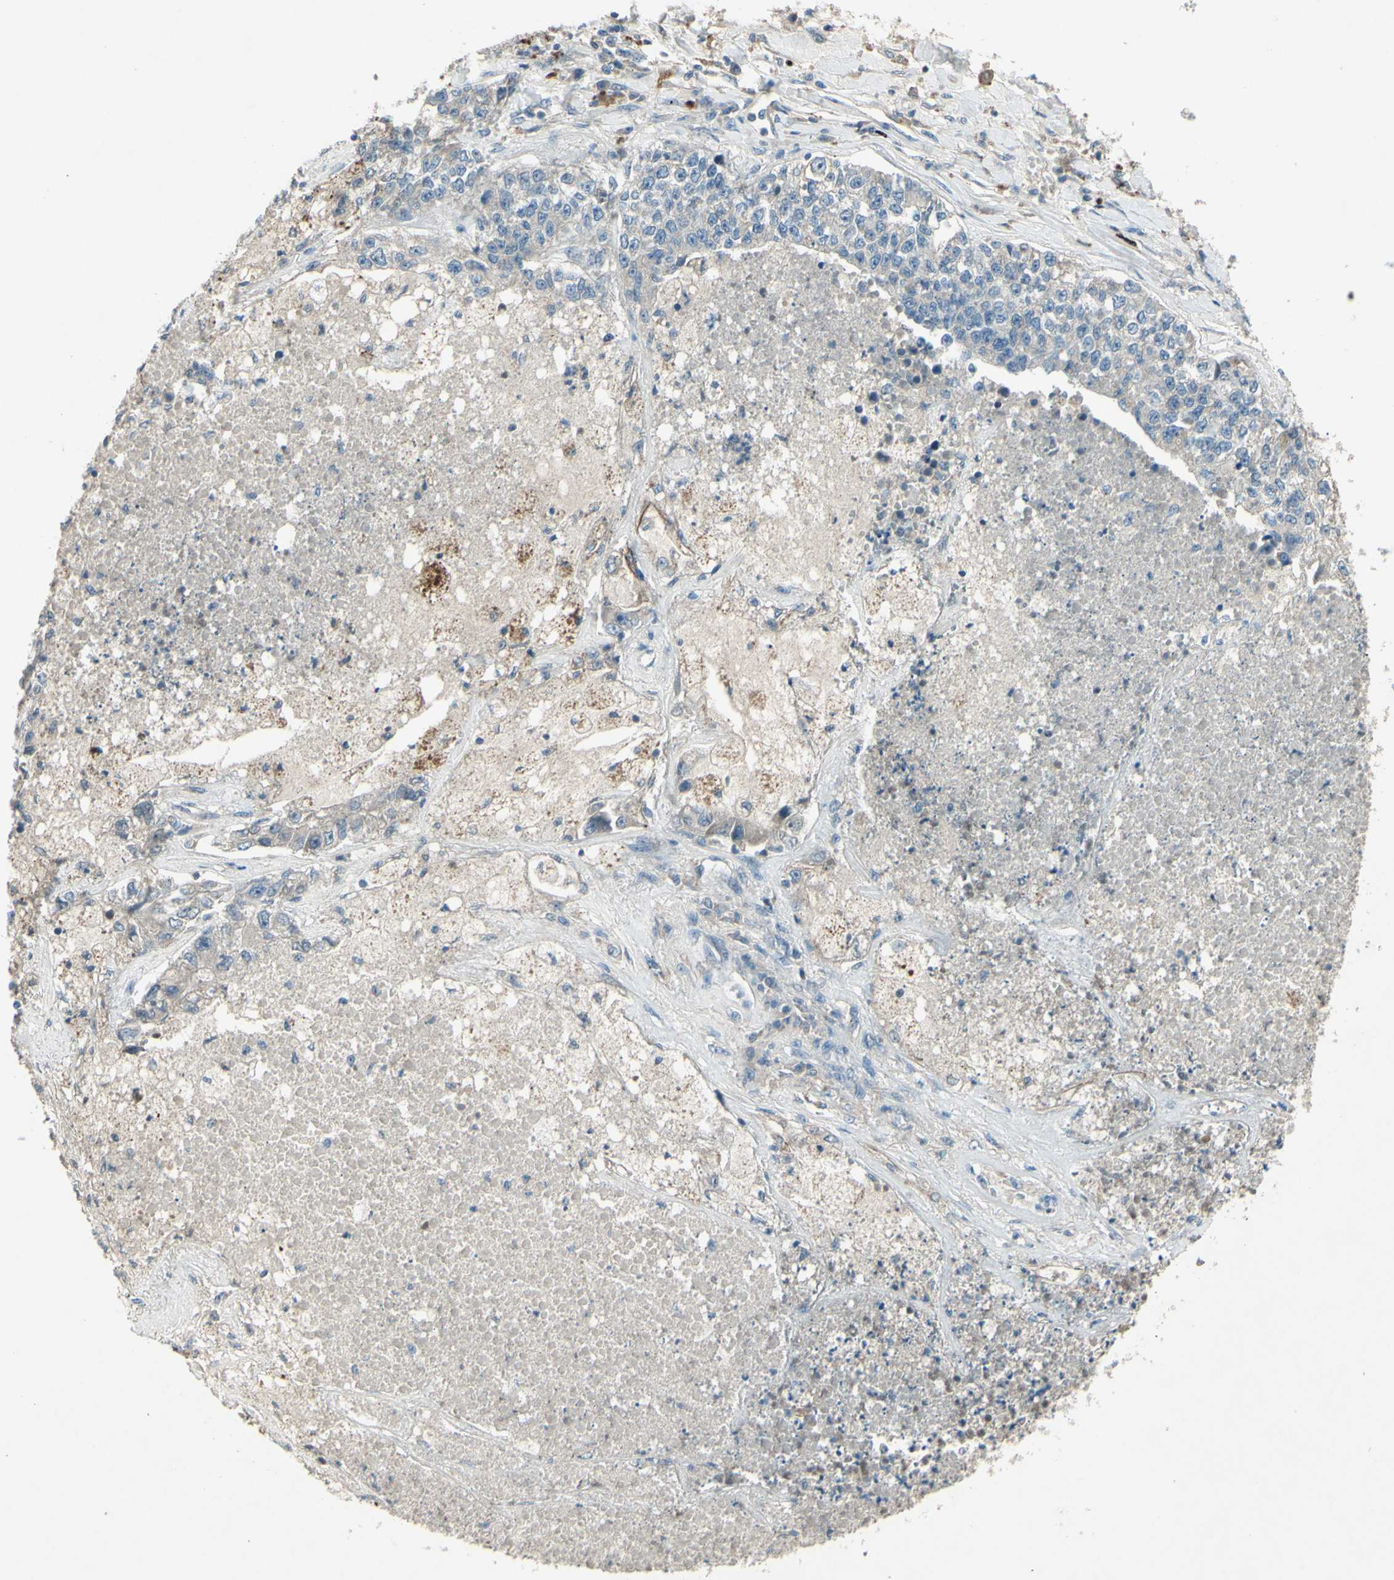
{"staining": {"intensity": "negative", "quantity": "none", "location": "none"}, "tissue": "lung cancer", "cell_type": "Tumor cells", "image_type": "cancer", "snomed": [{"axis": "morphology", "description": "Adenocarcinoma, NOS"}, {"axis": "topography", "description": "Lung"}], "caption": "The histopathology image displays no staining of tumor cells in lung cancer. The staining was performed using DAB to visualize the protein expression in brown, while the nuclei were stained in blue with hematoxylin (Magnification: 20x).", "gene": "TIMM21", "patient": {"sex": "male", "age": 49}}